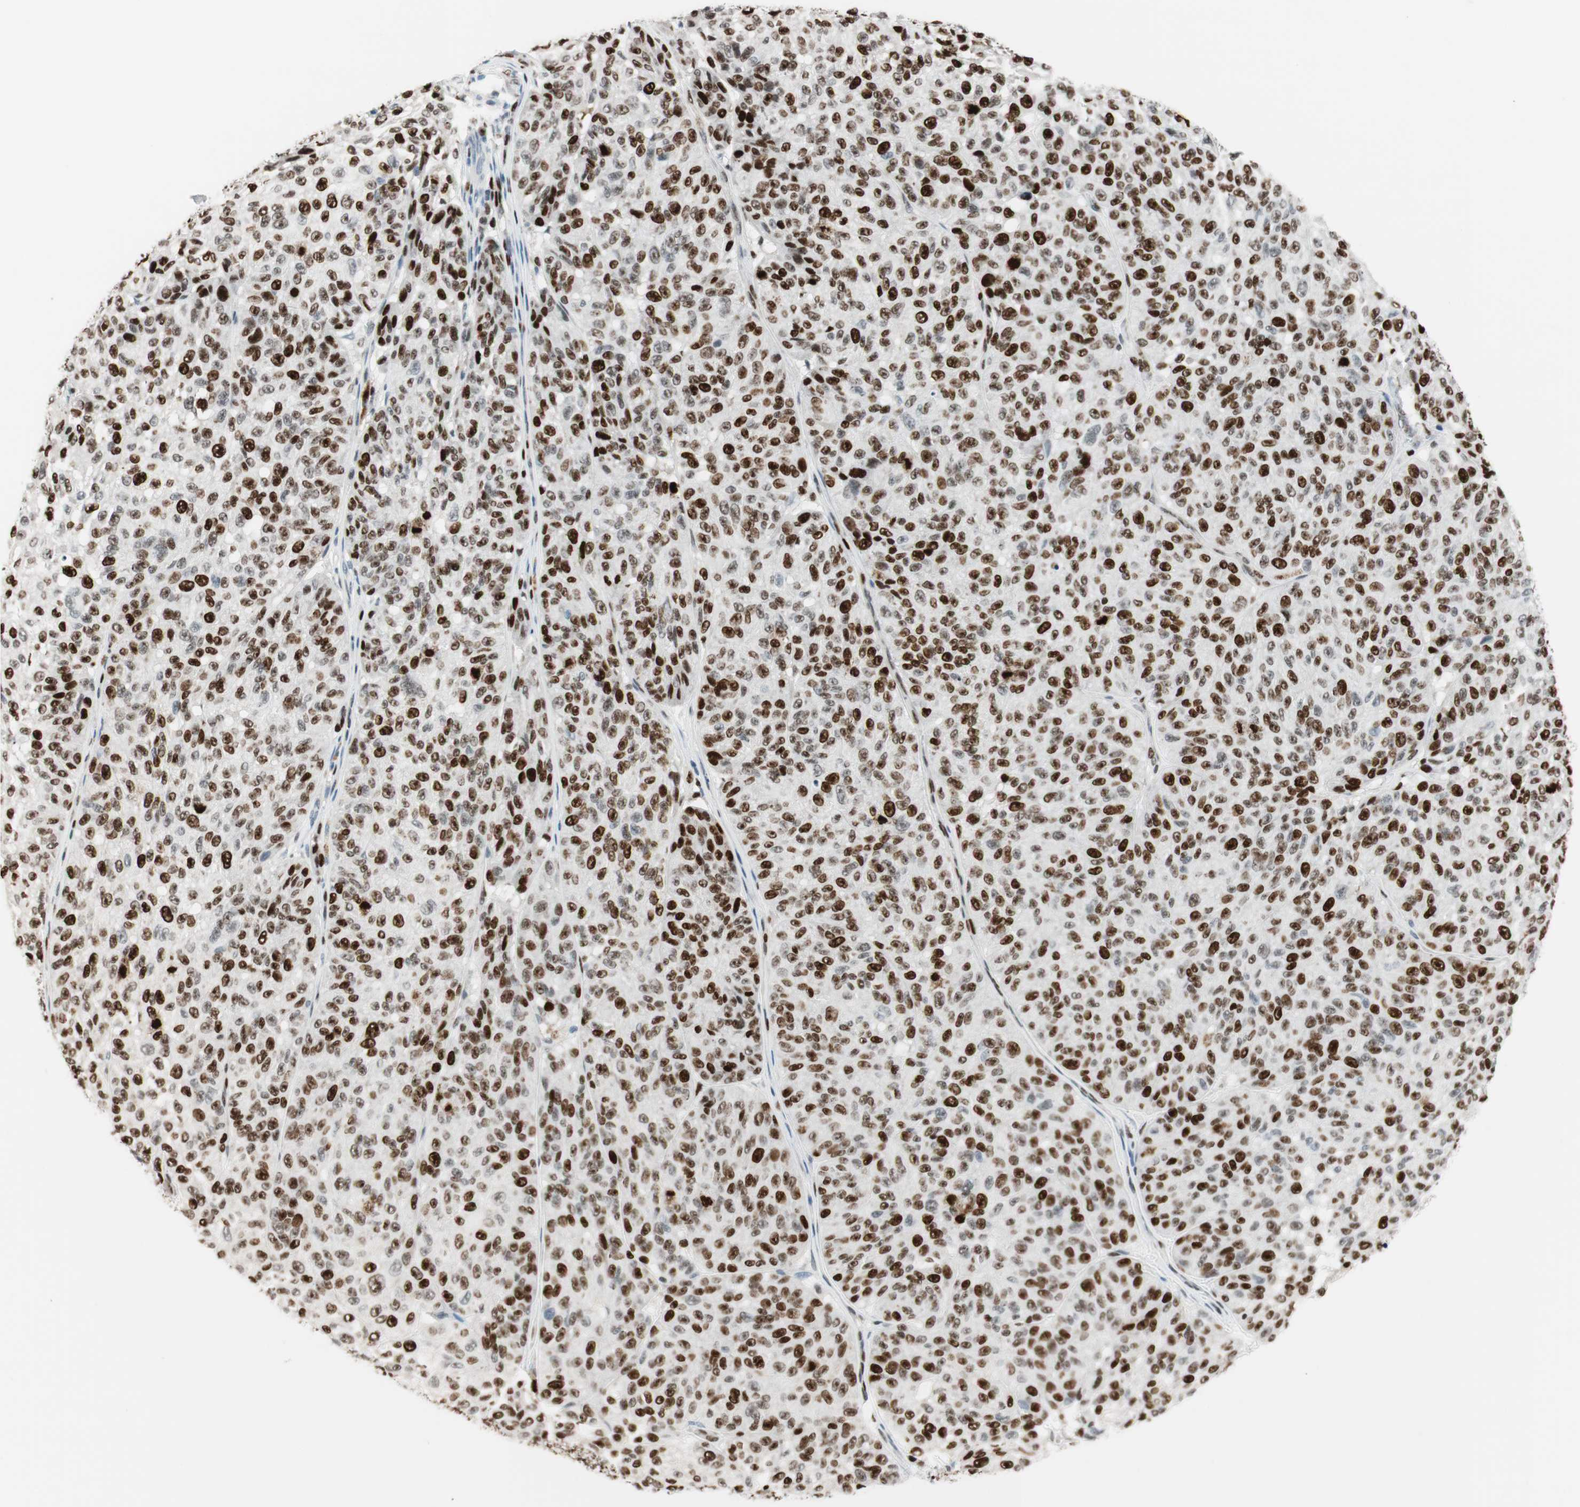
{"staining": {"intensity": "strong", "quantity": ">75%", "location": "nuclear"}, "tissue": "melanoma", "cell_type": "Tumor cells", "image_type": "cancer", "snomed": [{"axis": "morphology", "description": "Malignant melanoma, NOS"}, {"axis": "topography", "description": "Skin"}], "caption": "Malignant melanoma stained with a brown dye demonstrates strong nuclear positive staining in about >75% of tumor cells.", "gene": "EZH2", "patient": {"sex": "female", "age": 46}}